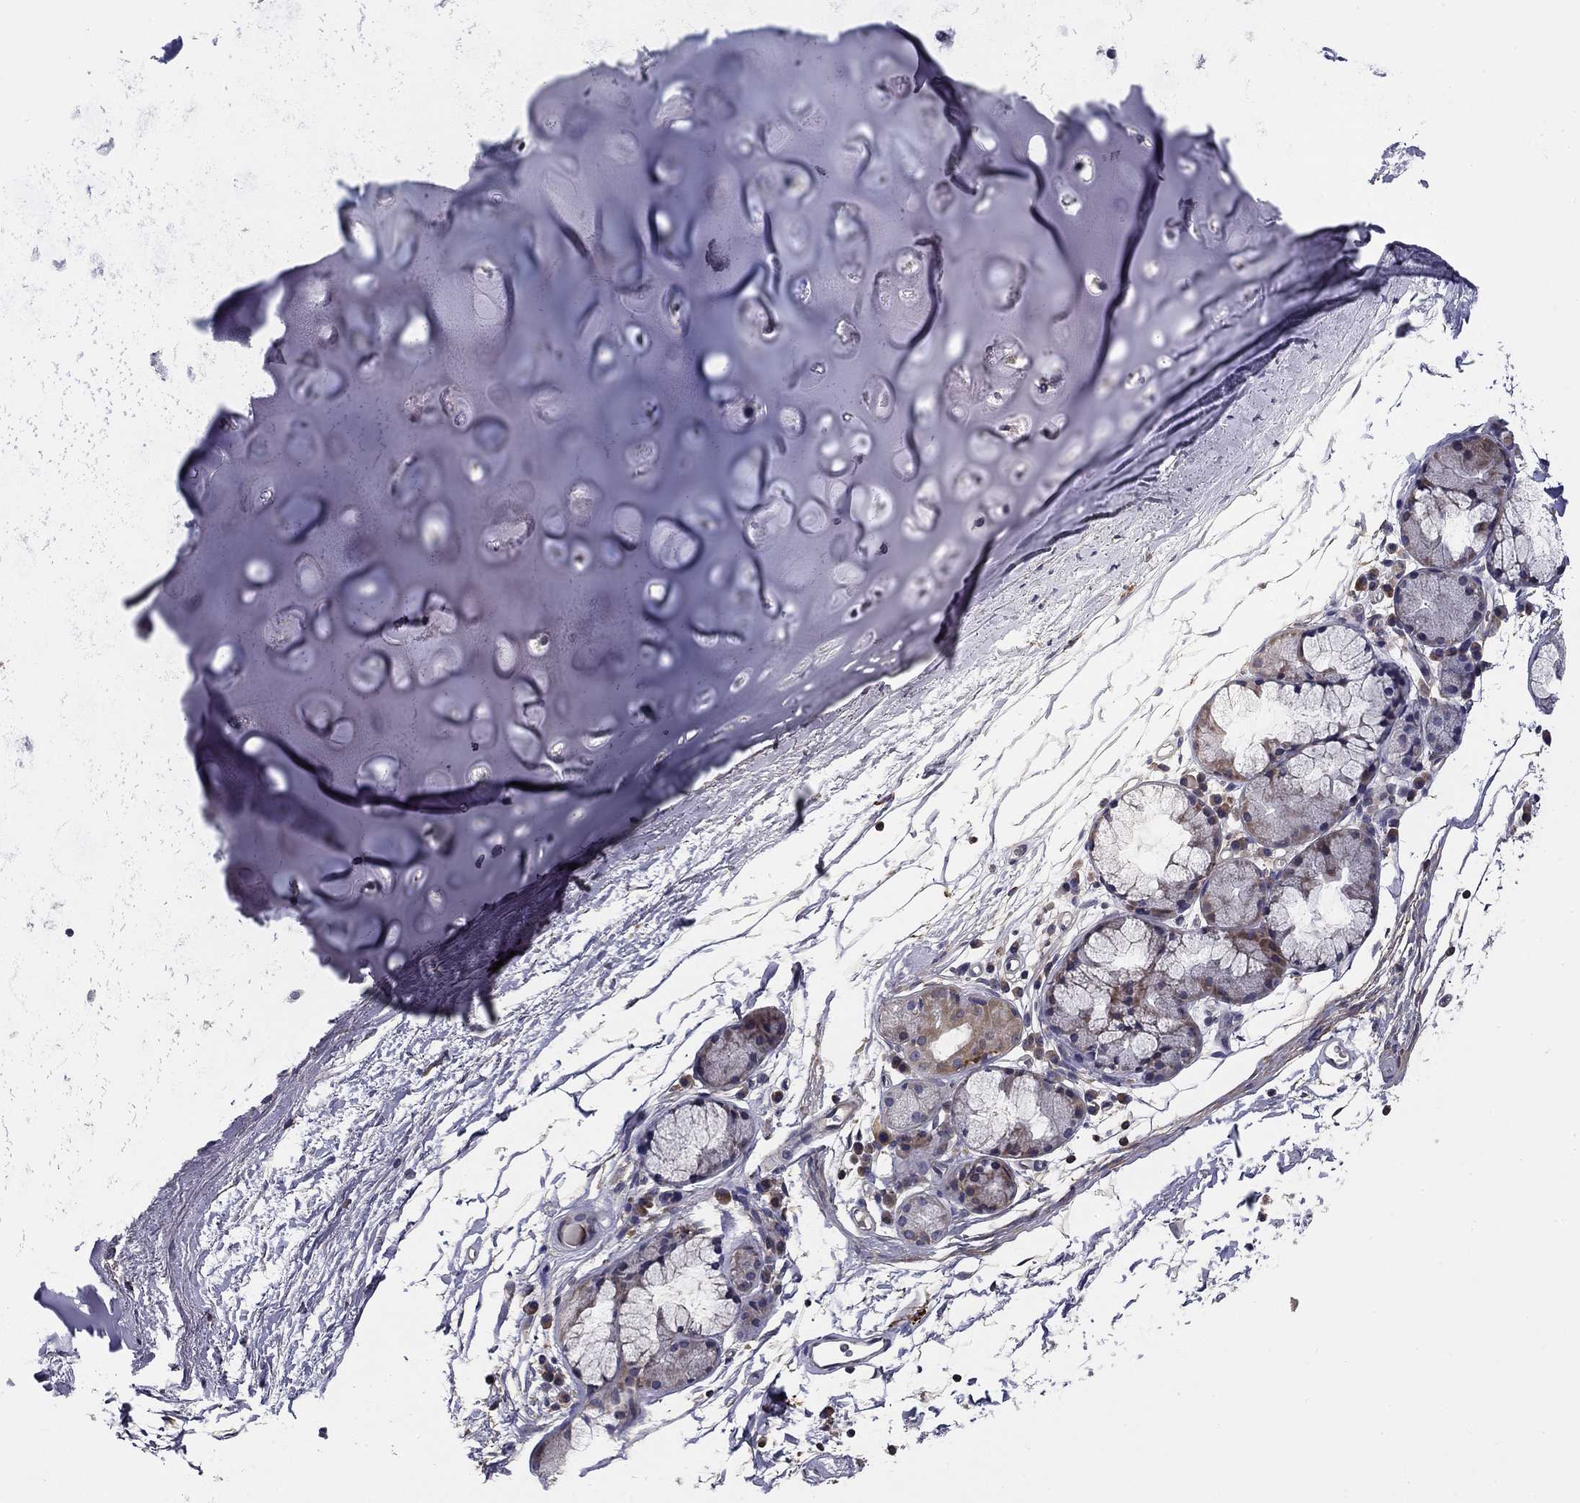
{"staining": {"intensity": "negative", "quantity": "none", "location": "none"}, "tissue": "soft tissue", "cell_type": "Chondrocytes", "image_type": "normal", "snomed": [{"axis": "morphology", "description": "Normal tissue, NOS"}, {"axis": "topography", "description": "Lymph node"}, {"axis": "topography", "description": "Bronchus"}], "caption": "Histopathology image shows no protein expression in chondrocytes of unremarkable soft tissue. (Stains: DAB (3,3'-diaminobenzidine) IHC with hematoxylin counter stain, Microscopy: brightfield microscopy at high magnification).", "gene": "PLCB2", "patient": {"sex": "female", "age": 70}}